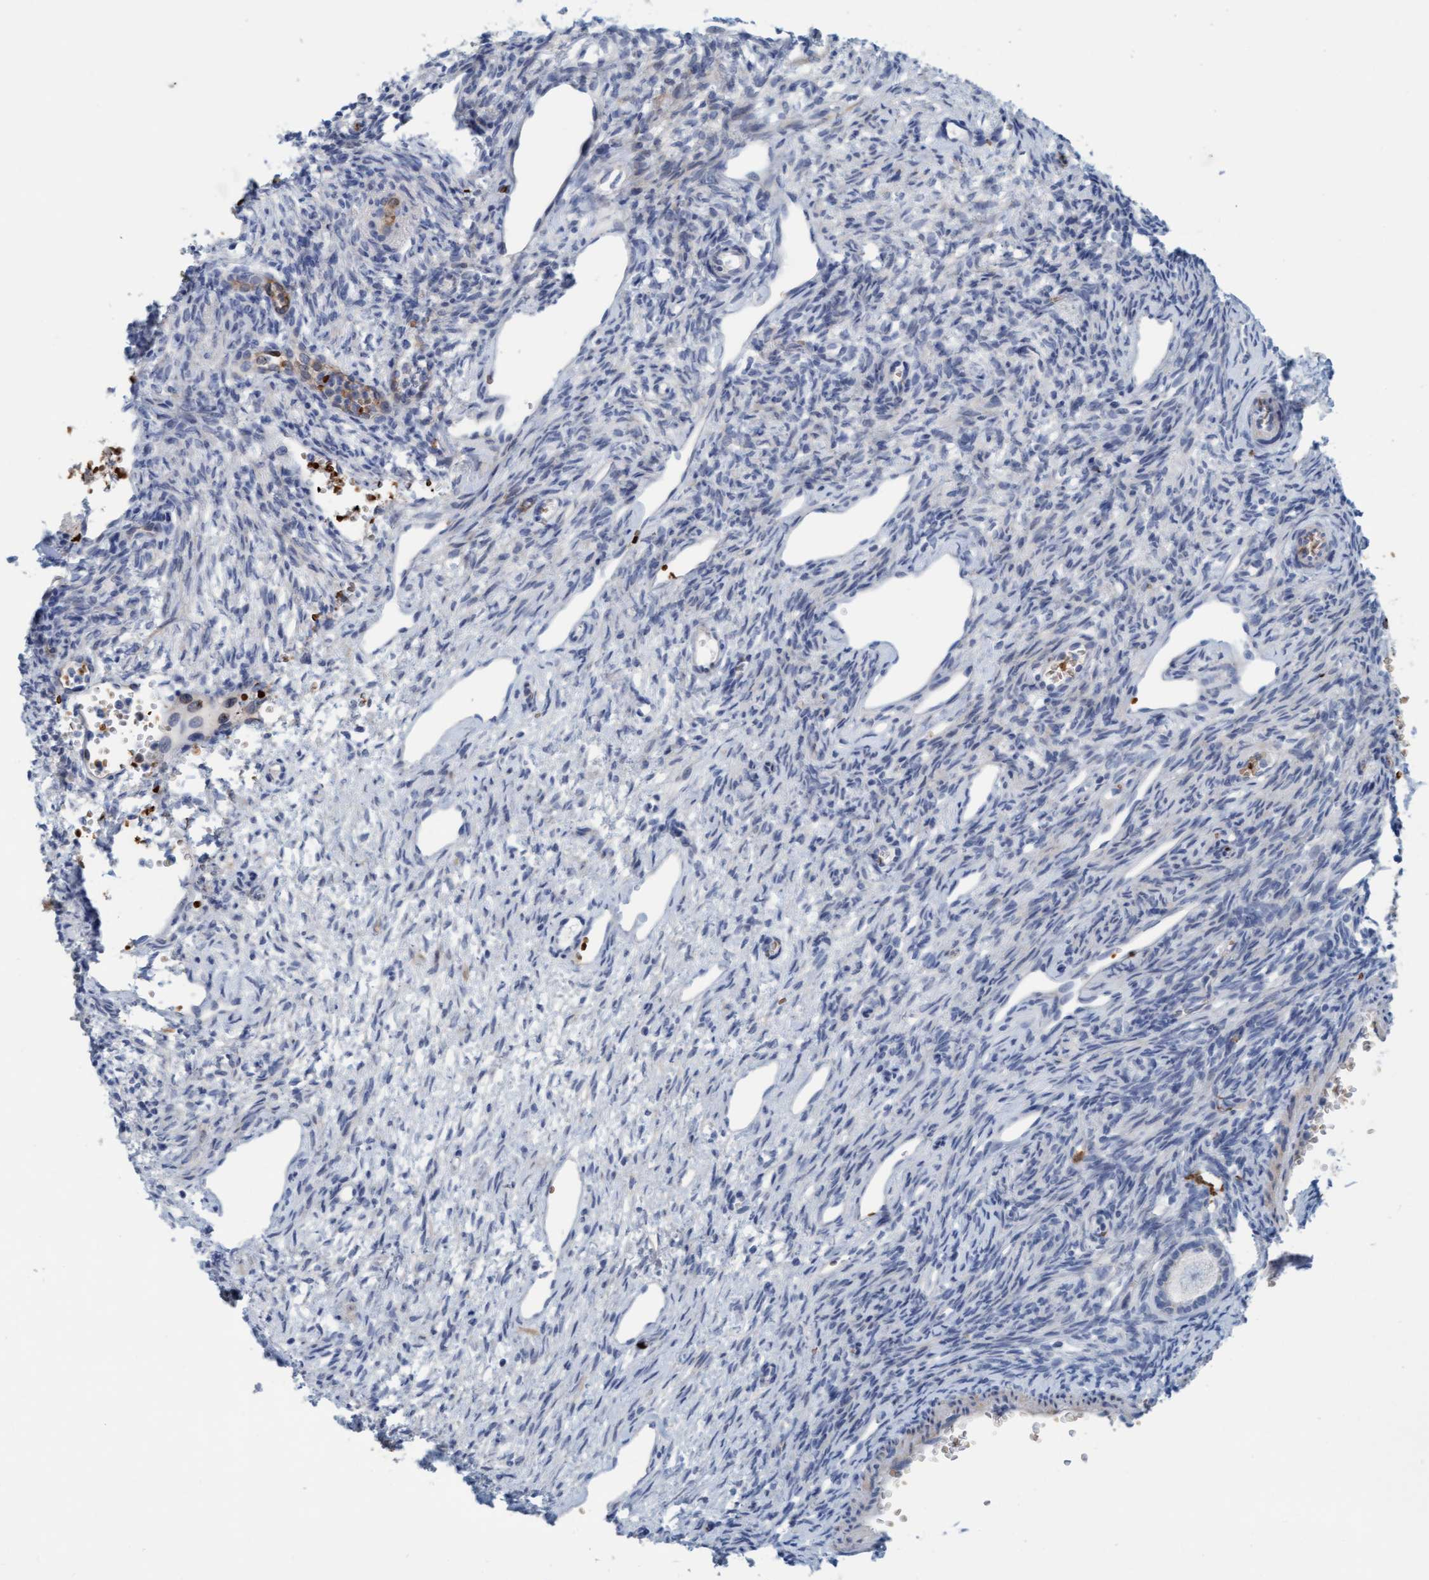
{"staining": {"intensity": "negative", "quantity": "none", "location": "none"}, "tissue": "ovary", "cell_type": "Follicle cells", "image_type": "normal", "snomed": [{"axis": "morphology", "description": "Normal tissue, NOS"}, {"axis": "topography", "description": "Ovary"}], "caption": "Immunohistochemical staining of benign ovary demonstrates no significant staining in follicle cells. The staining is performed using DAB brown chromogen with nuclei counter-stained in using hematoxylin.", "gene": "P2RX5", "patient": {"sex": "female", "age": 33}}